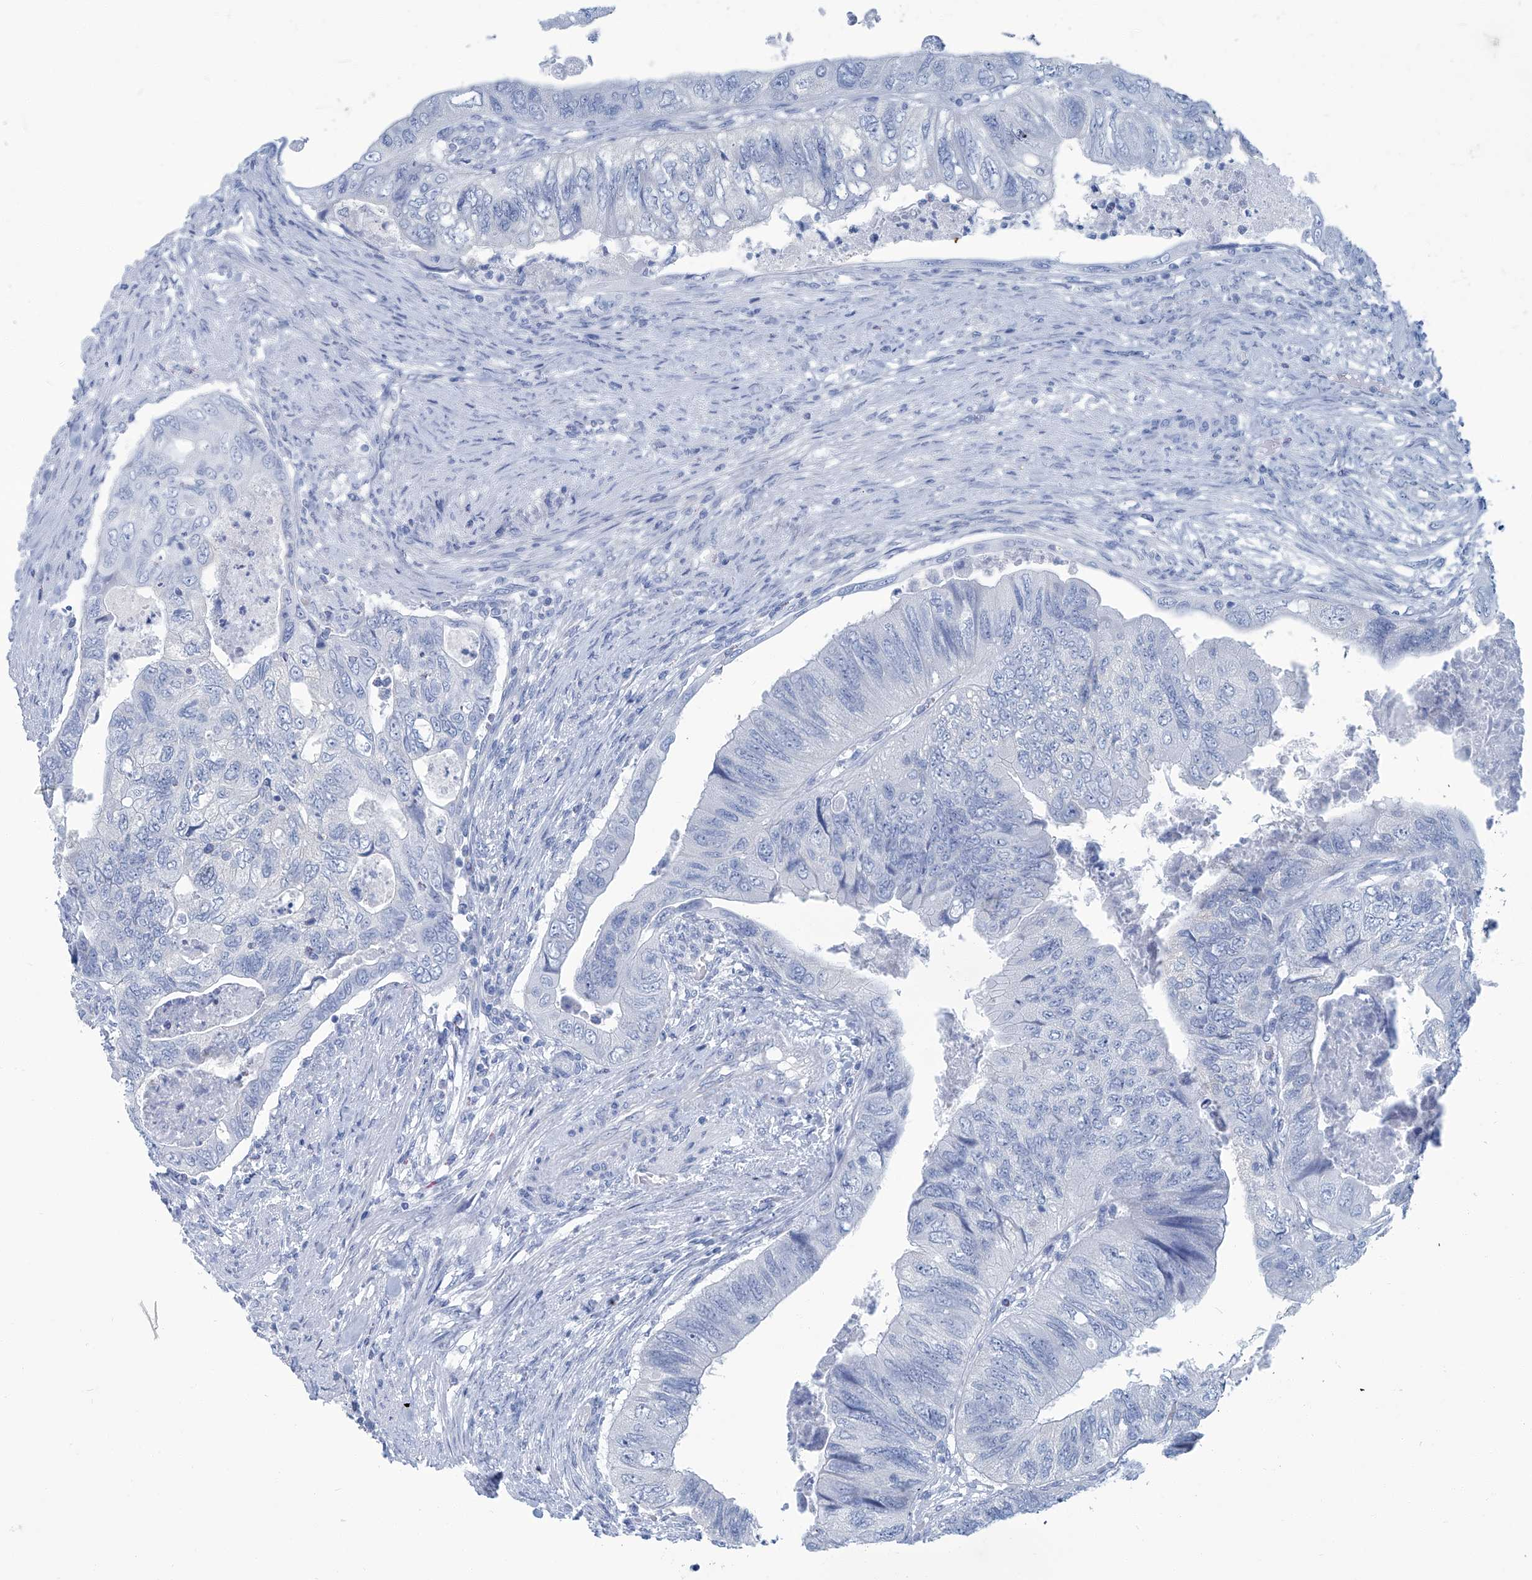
{"staining": {"intensity": "negative", "quantity": "none", "location": "none"}, "tissue": "colorectal cancer", "cell_type": "Tumor cells", "image_type": "cancer", "snomed": [{"axis": "morphology", "description": "Adenocarcinoma, NOS"}, {"axis": "topography", "description": "Rectum"}], "caption": "Protein analysis of colorectal cancer reveals no significant expression in tumor cells.", "gene": "PFKL", "patient": {"sex": "male", "age": 63}}